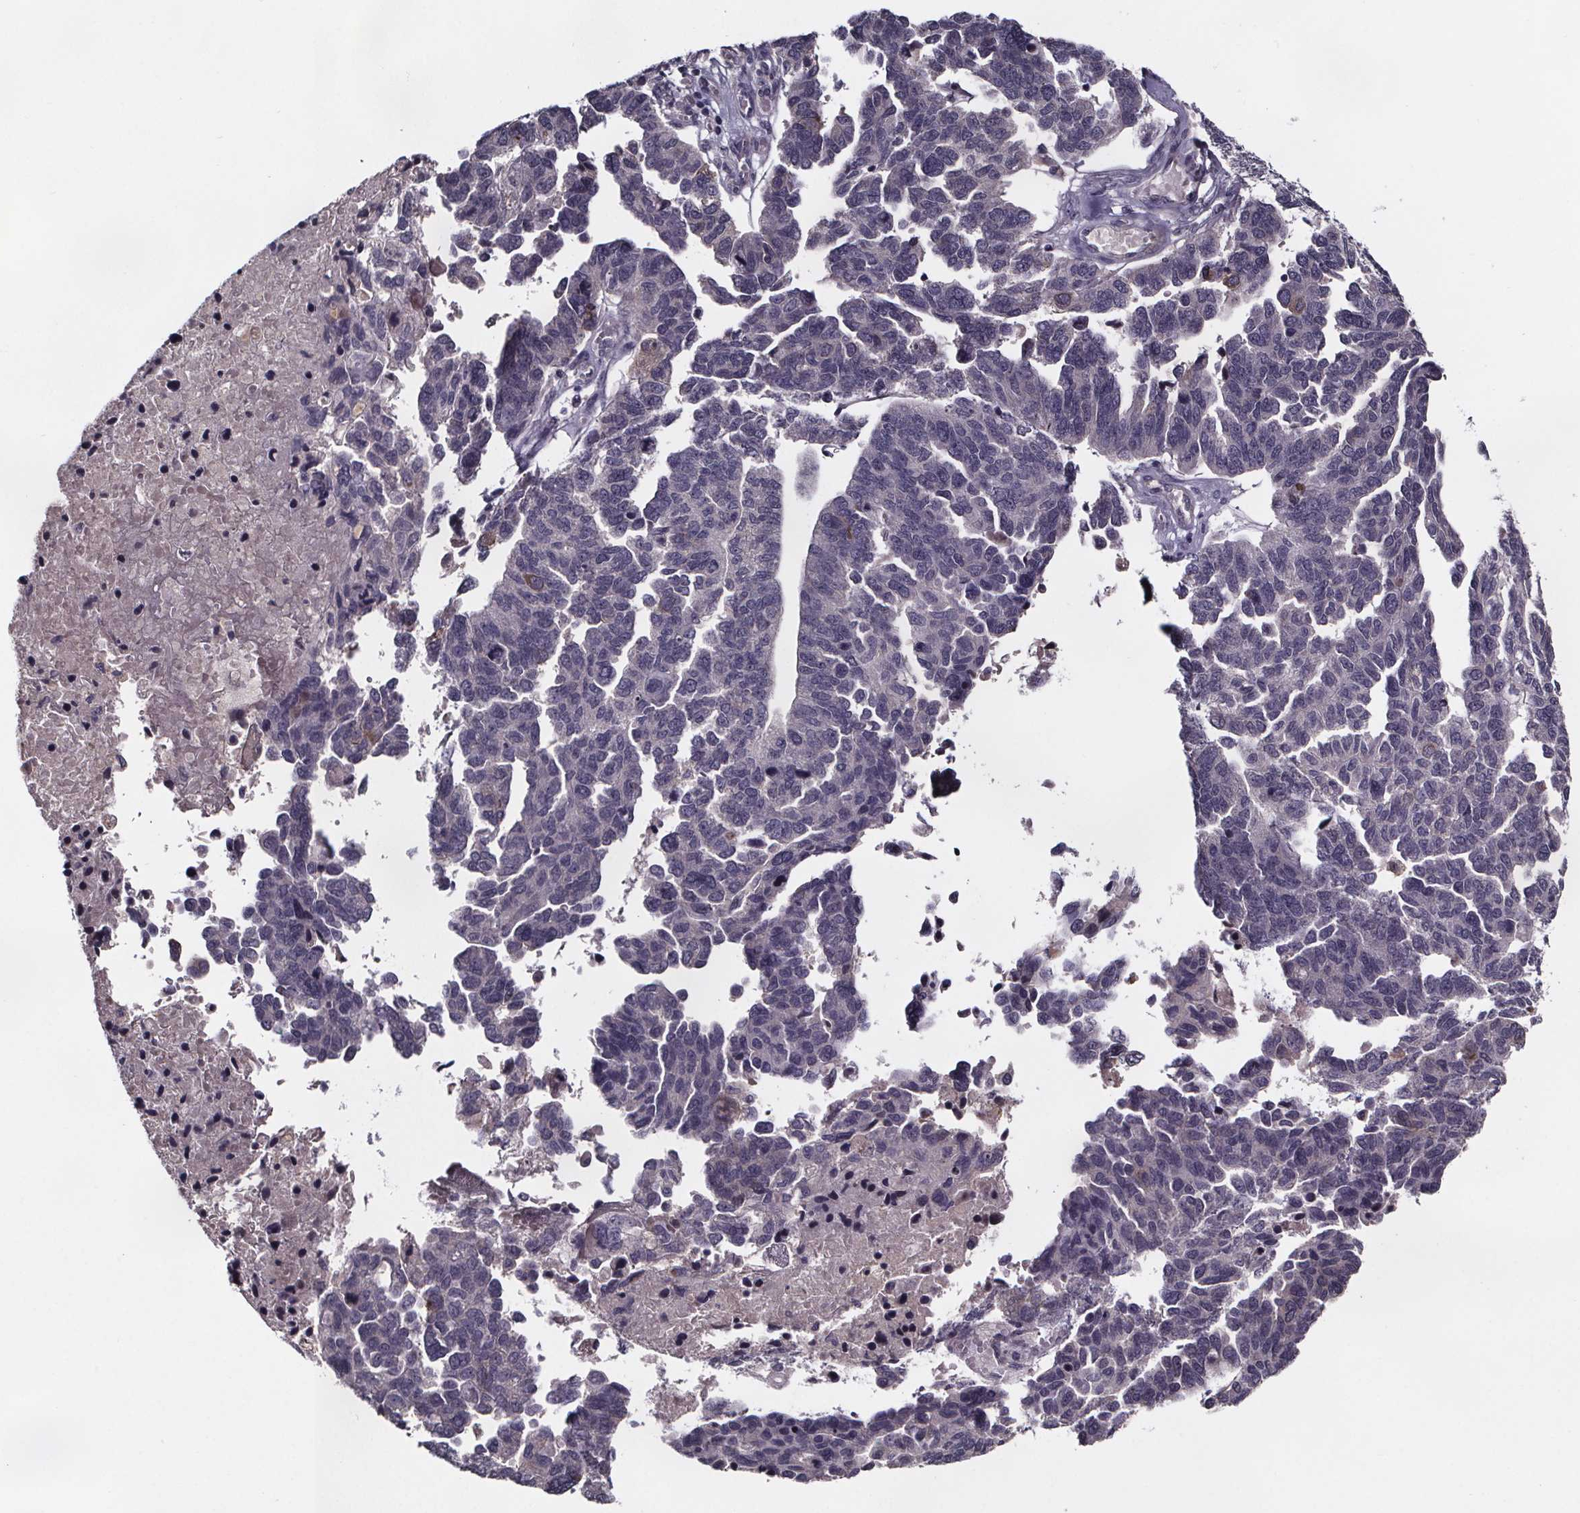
{"staining": {"intensity": "negative", "quantity": "none", "location": "none"}, "tissue": "ovarian cancer", "cell_type": "Tumor cells", "image_type": "cancer", "snomed": [{"axis": "morphology", "description": "Cystadenocarcinoma, serous, NOS"}, {"axis": "topography", "description": "Ovary"}], "caption": "Protein analysis of ovarian serous cystadenocarcinoma demonstrates no significant positivity in tumor cells. (Brightfield microscopy of DAB (3,3'-diaminobenzidine) immunohistochemistry at high magnification).", "gene": "NPHP4", "patient": {"sex": "female", "age": 64}}